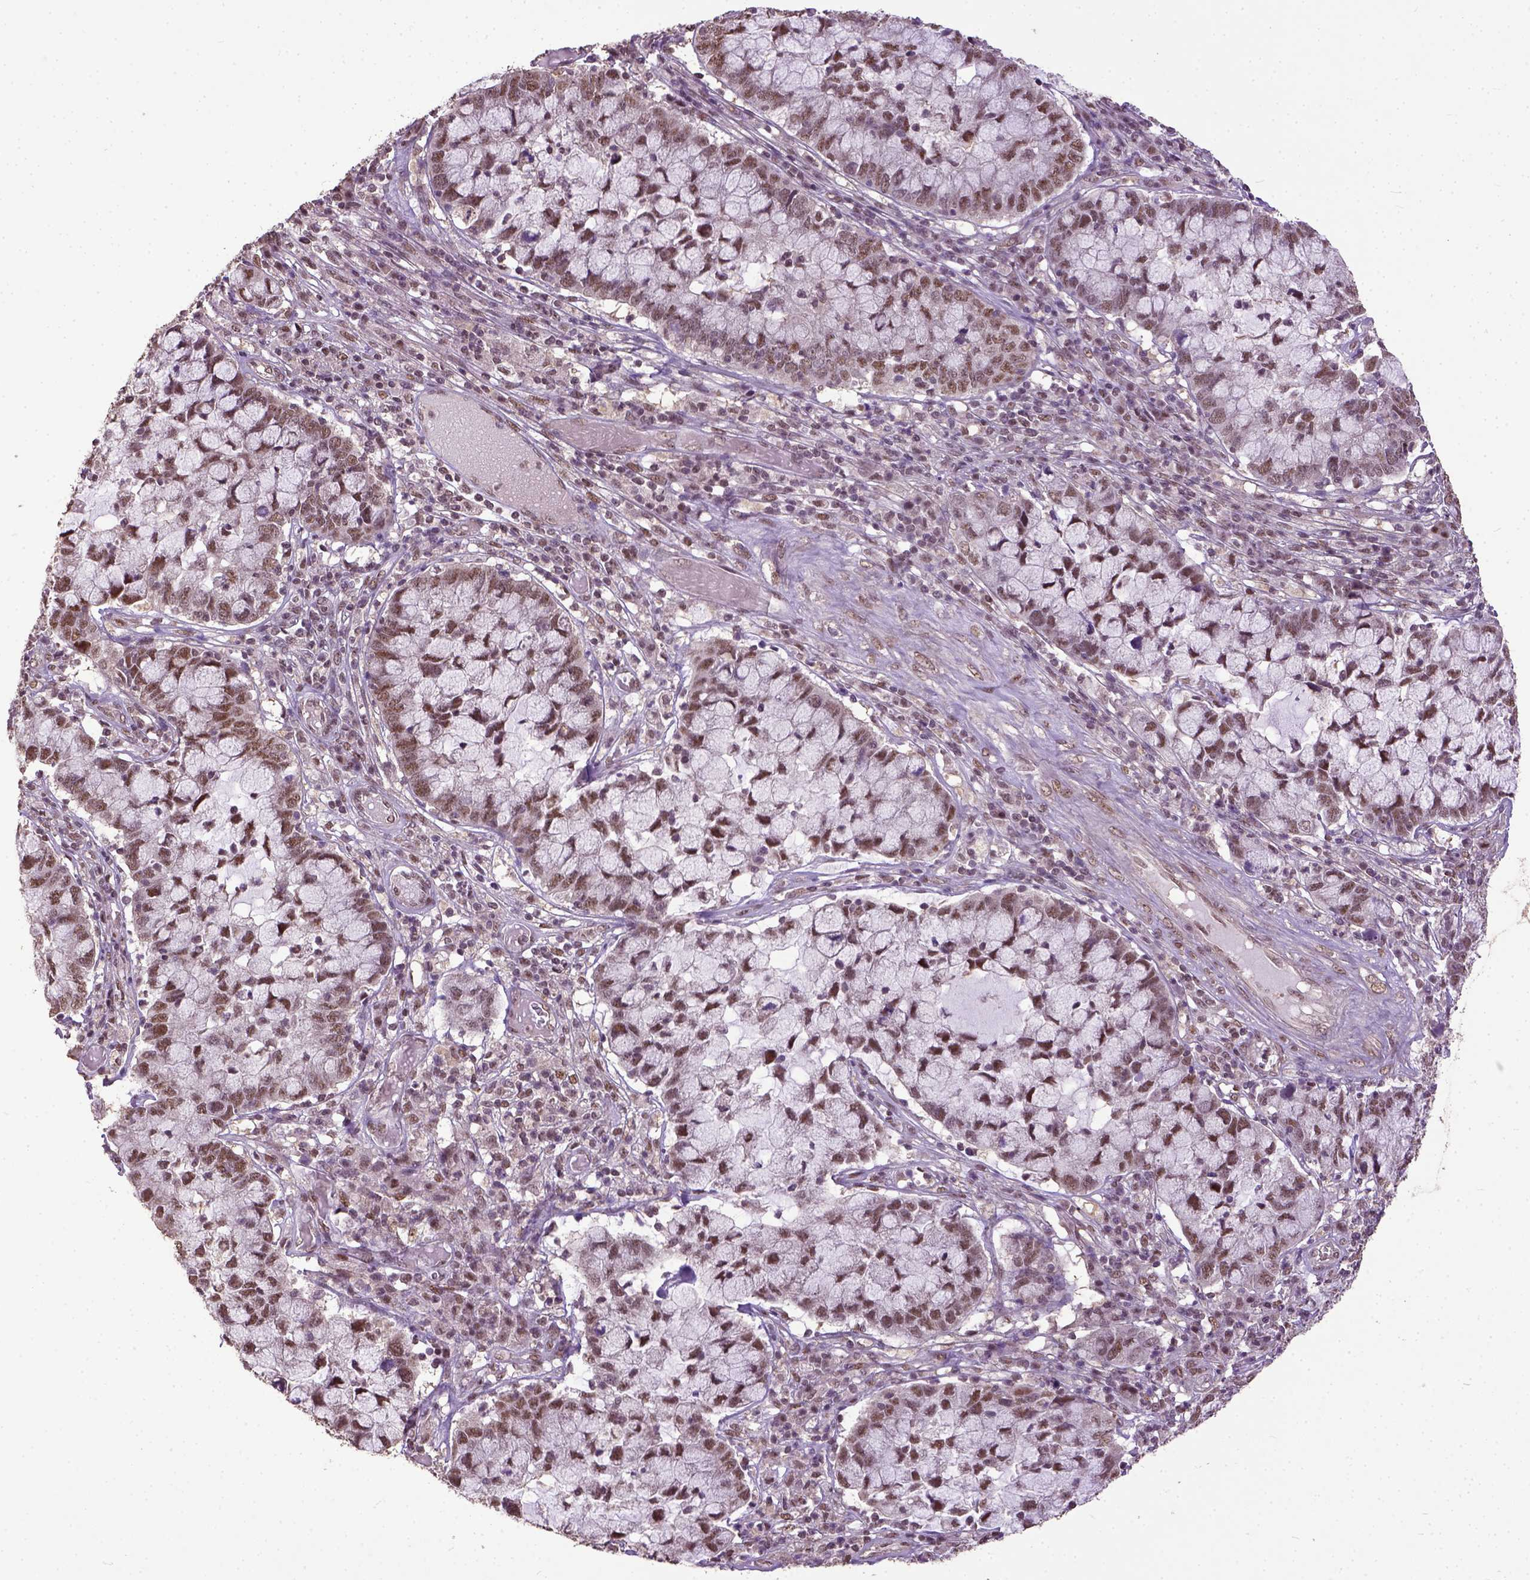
{"staining": {"intensity": "moderate", "quantity": ">75%", "location": "nuclear"}, "tissue": "cervical cancer", "cell_type": "Tumor cells", "image_type": "cancer", "snomed": [{"axis": "morphology", "description": "Adenocarcinoma, NOS"}, {"axis": "topography", "description": "Cervix"}], "caption": "A brown stain highlights moderate nuclear positivity of a protein in human cervical adenocarcinoma tumor cells.", "gene": "UBA3", "patient": {"sex": "female", "age": 40}}